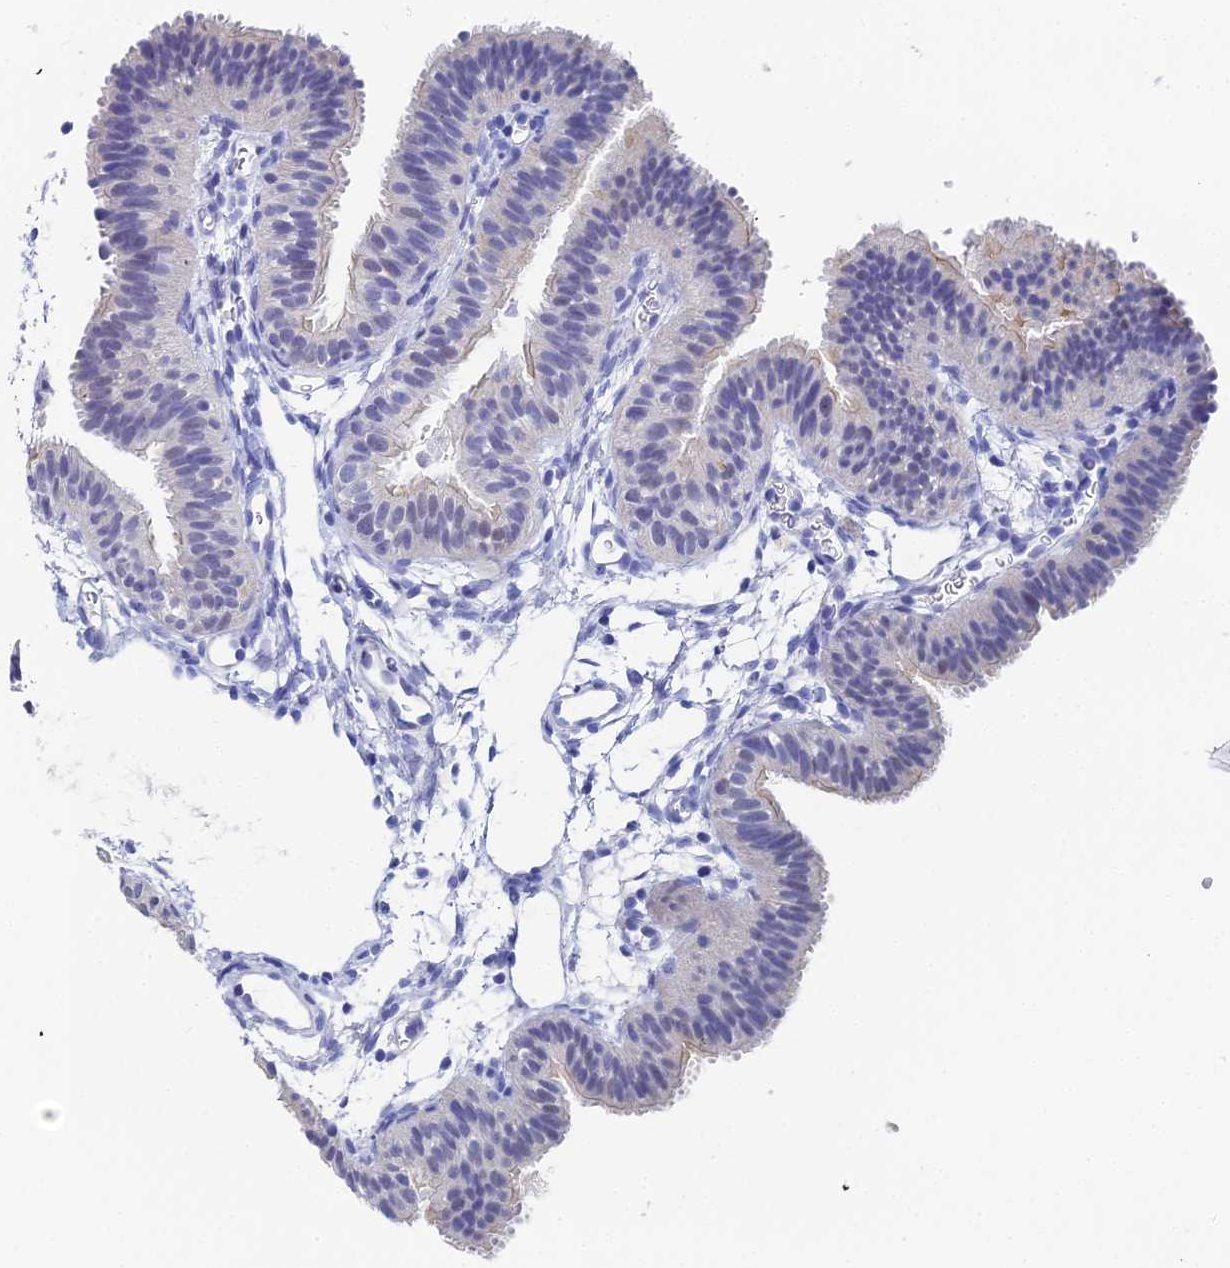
{"staining": {"intensity": "weak", "quantity": "<25%", "location": "cytoplasmic/membranous"}, "tissue": "fallopian tube", "cell_type": "Glandular cells", "image_type": "normal", "snomed": [{"axis": "morphology", "description": "Normal tissue, NOS"}, {"axis": "topography", "description": "Fallopian tube"}], "caption": "This is an IHC micrograph of unremarkable fallopian tube. There is no positivity in glandular cells.", "gene": "OCM2", "patient": {"sex": "female", "age": 35}}